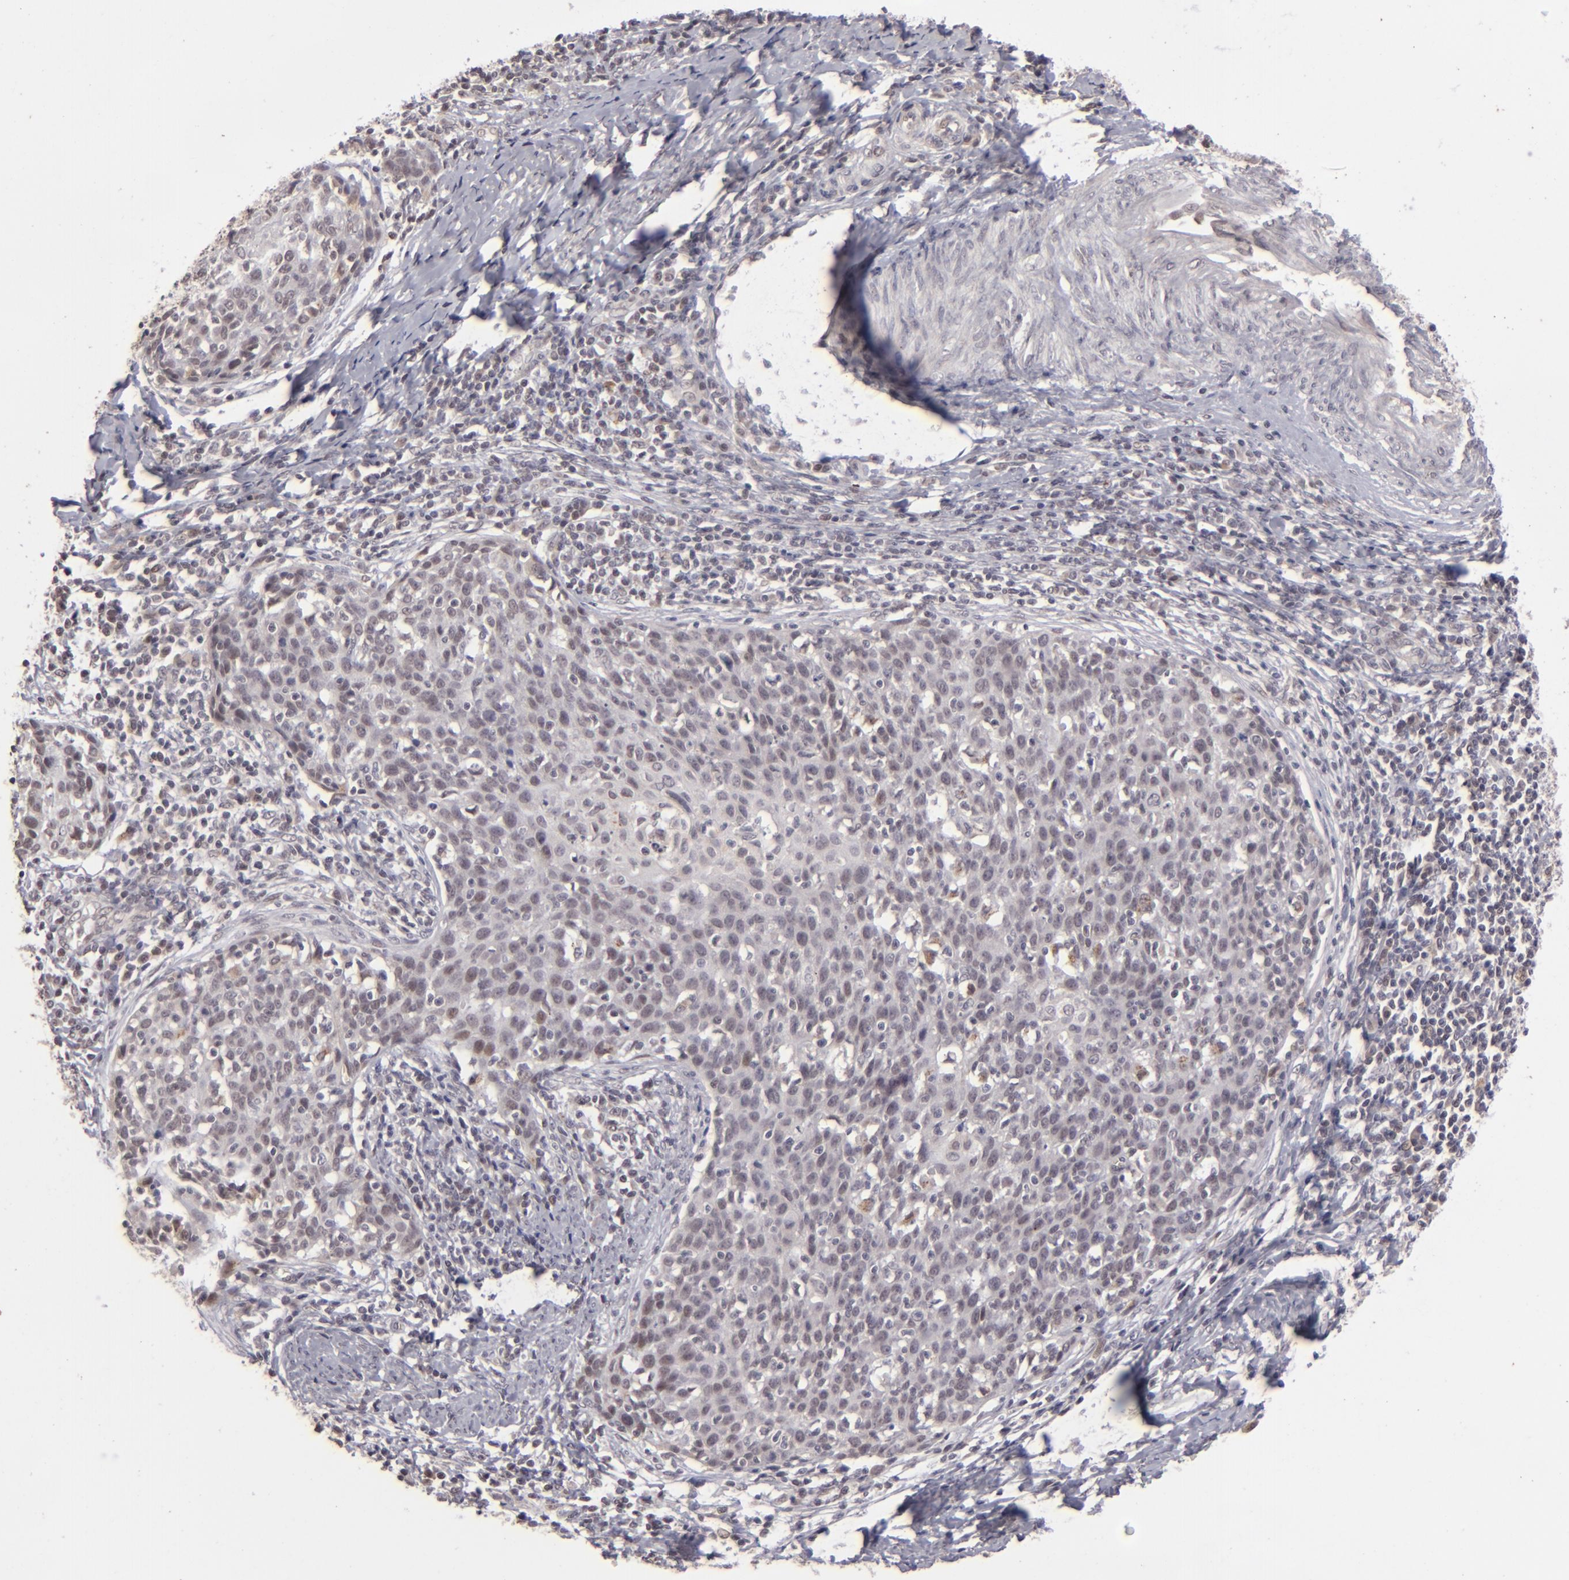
{"staining": {"intensity": "negative", "quantity": "none", "location": "none"}, "tissue": "cervical cancer", "cell_type": "Tumor cells", "image_type": "cancer", "snomed": [{"axis": "morphology", "description": "Squamous cell carcinoma, NOS"}, {"axis": "topography", "description": "Cervix"}], "caption": "Immunohistochemistry (IHC) micrograph of human squamous cell carcinoma (cervical) stained for a protein (brown), which exhibits no positivity in tumor cells.", "gene": "DFFA", "patient": {"sex": "female", "age": 38}}